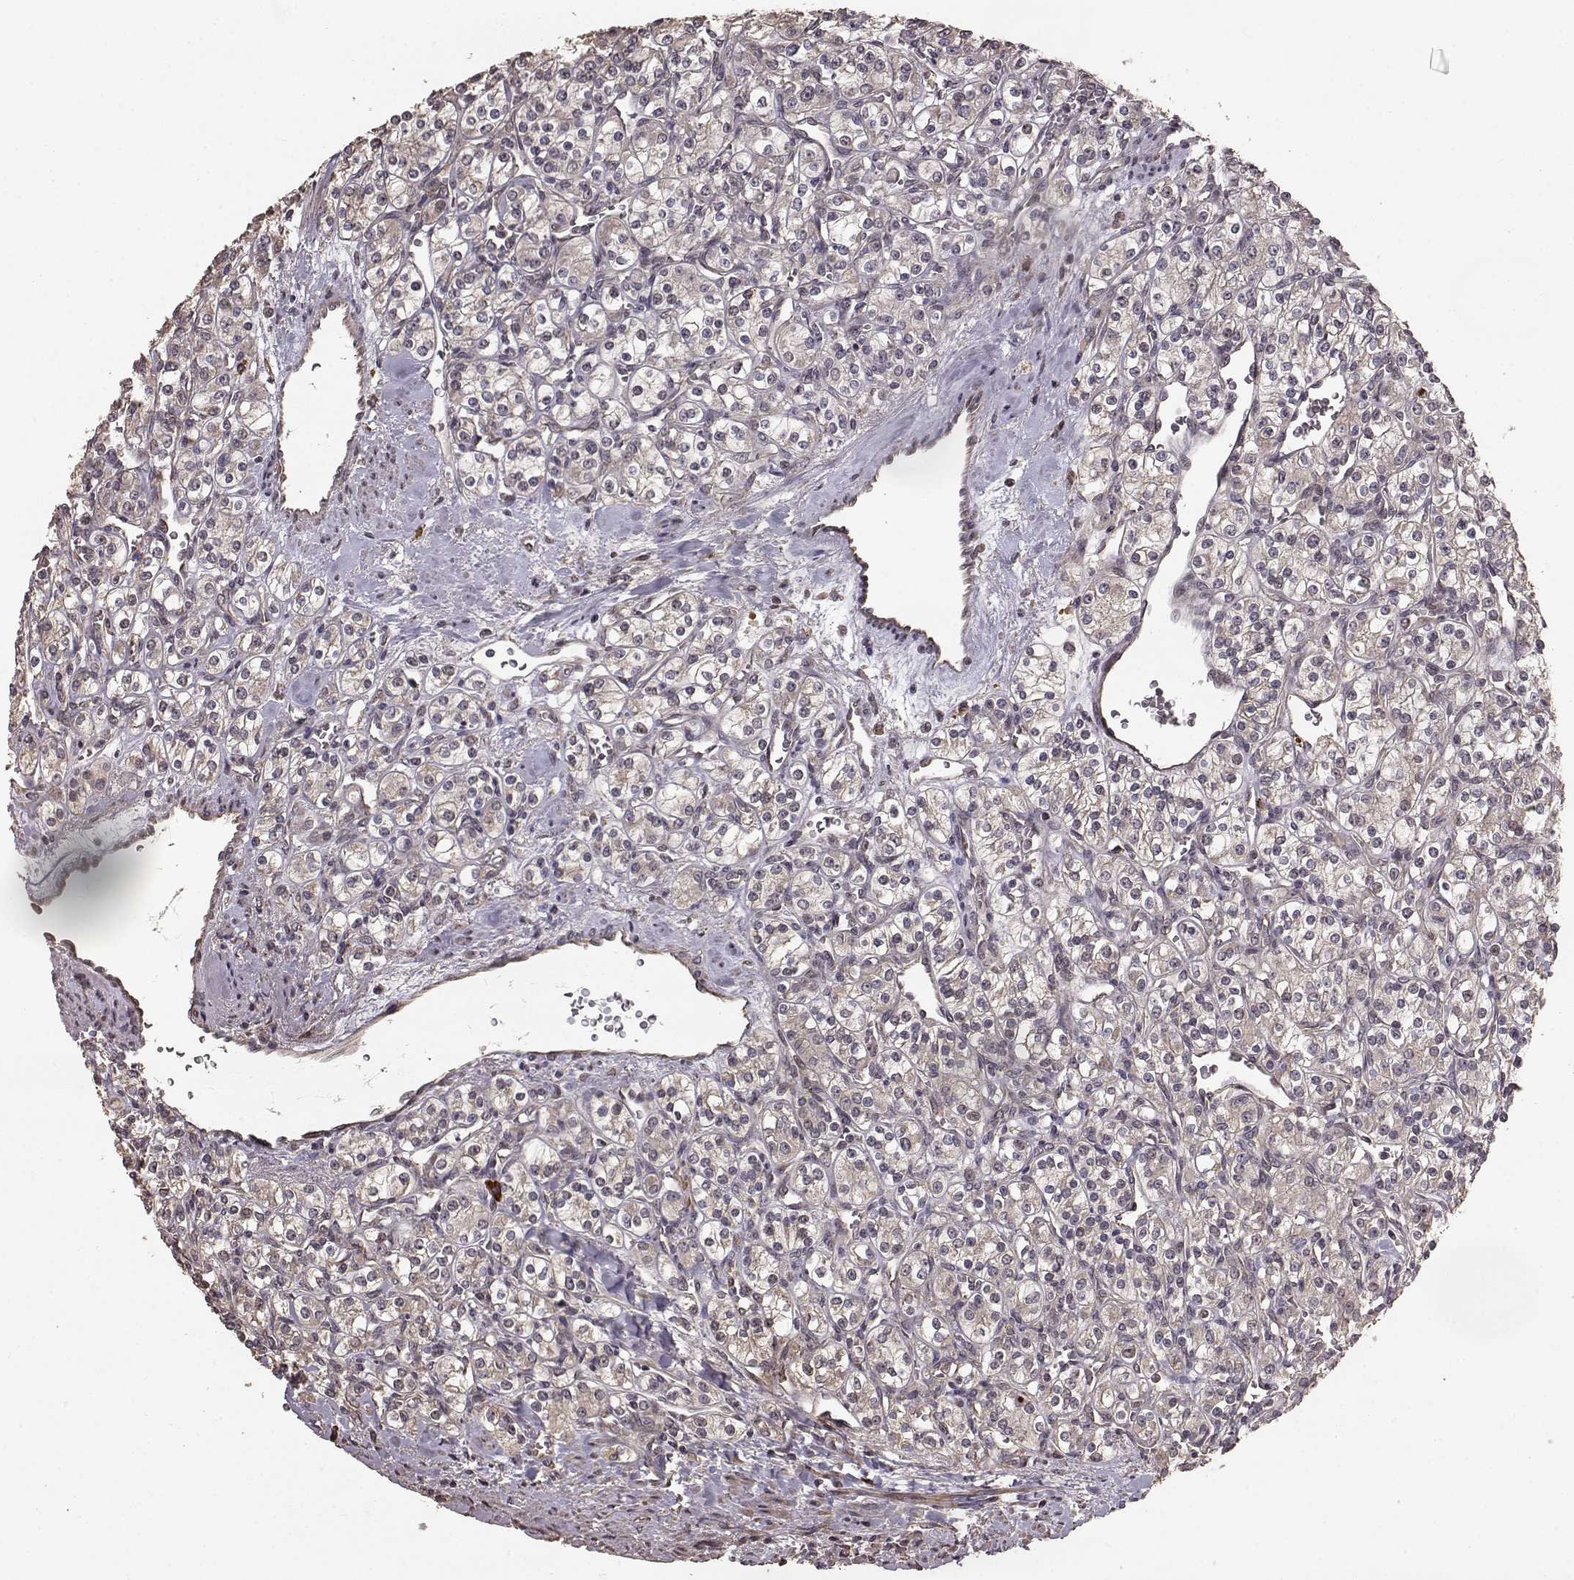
{"staining": {"intensity": "weak", "quantity": "25%-75%", "location": "cytoplasmic/membranous"}, "tissue": "renal cancer", "cell_type": "Tumor cells", "image_type": "cancer", "snomed": [{"axis": "morphology", "description": "Adenocarcinoma, NOS"}, {"axis": "topography", "description": "Kidney"}], "caption": "Approximately 25%-75% of tumor cells in renal cancer (adenocarcinoma) display weak cytoplasmic/membranous protein positivity as visualized by brown immunohistochemical staining.", "gene": "USP15", "patient": {"sex": "male", "age": 77}}